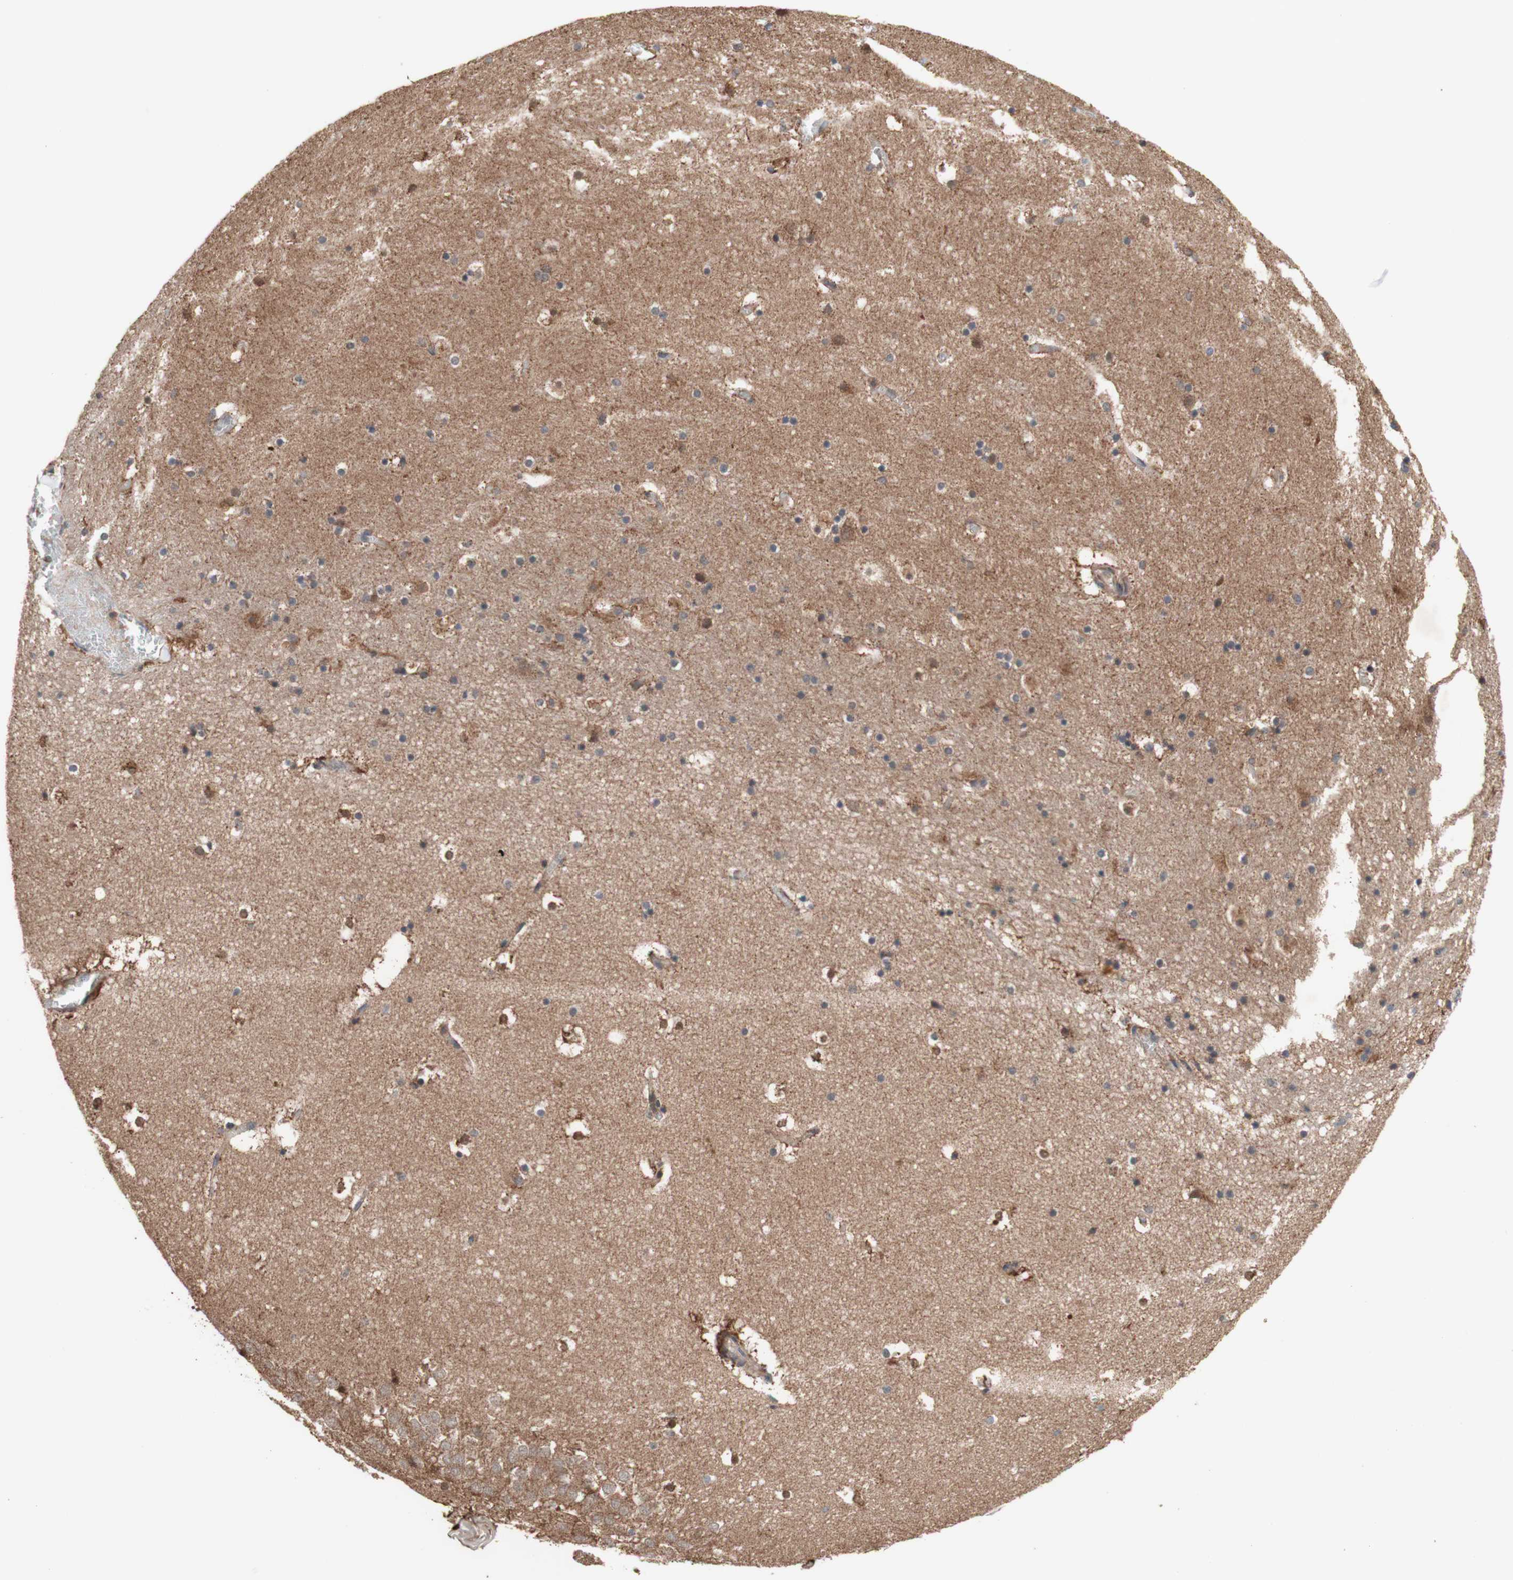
{"staining": {"intensity": "strong", "quantity": "25%-75%", "location": "cytoplasmic/membranous"}, "tissue": "hippocampus", "cell_type": "Glial cells", "image_type": "normal", "snomed": [{"axis": "morphology", "description": "Normal tissue, NOS"}, {"axis": "topography", "description": "Hippocampus"}], "caption": "Hippocampus stained for a protein (brown) shows strong cytoplasmic/membranous positive positivity in approximately 25%-75% of glial cells.", "gene": "DDOST", "patient": {"sex": "male", "age": 45}}